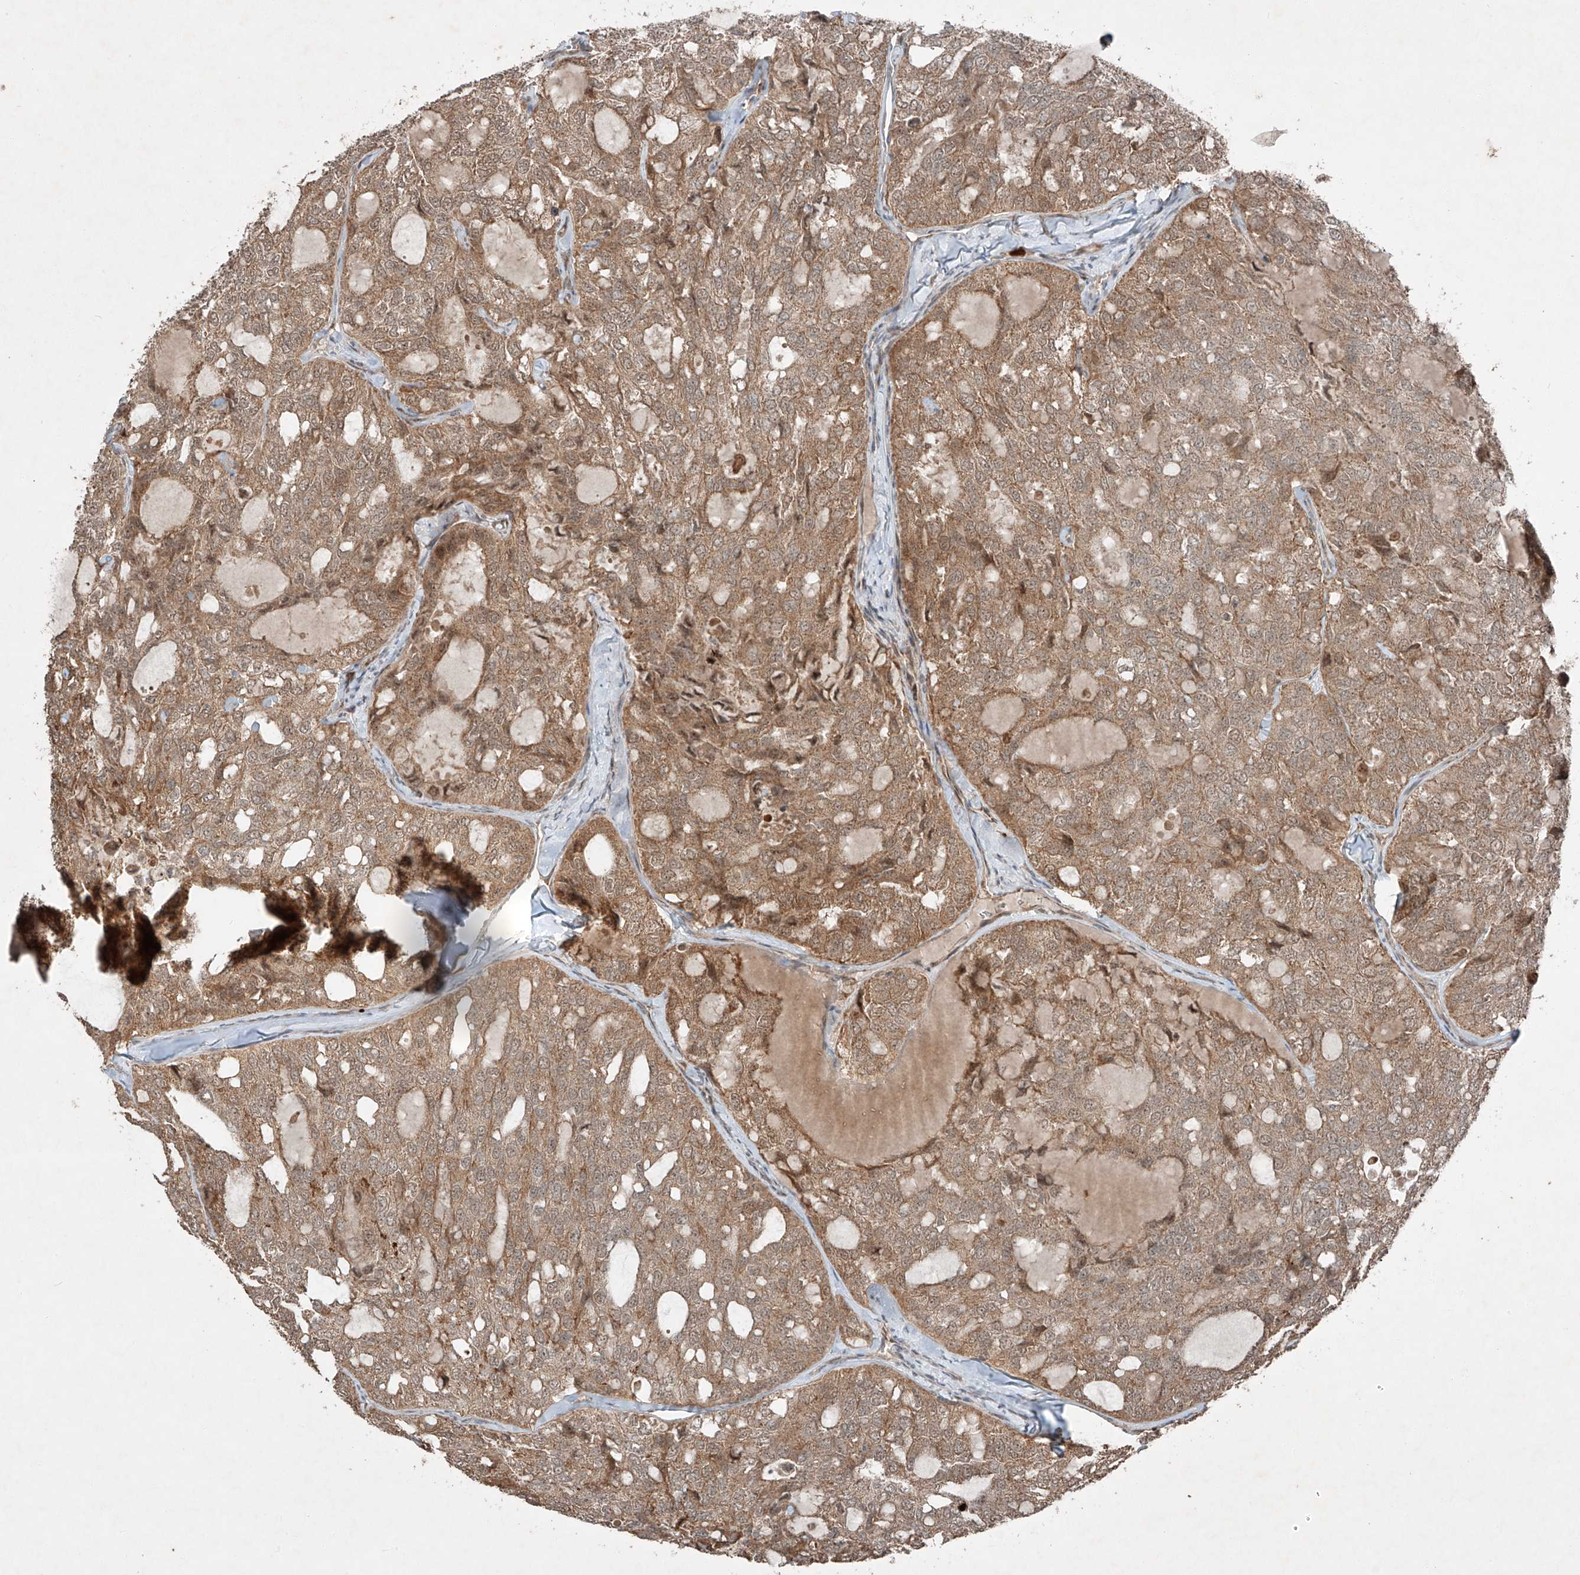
{"staining": {"intensity": "moderate", "quantity": ">75%", "location": "cytoplasmic/membranous"}, "tissue": "thyroid cancer", "cell_type": "Tumor cells", "image_type": "cancer", "snomed": [{"axis": "morphology", "description": "Follicular adenoma carcinoma, NOS"}, {"axis": "topography", "description": "Thyroid gland"}], "caption": "Protein staining of thyroid cancer (follicular adenoma carcinoma) tissue exhibits moderate cytoplasmic/membranous positivity in about >75% of tumor cells.", "gene": "ZNF620", "patient": {"sex": "male", "age": 75}}